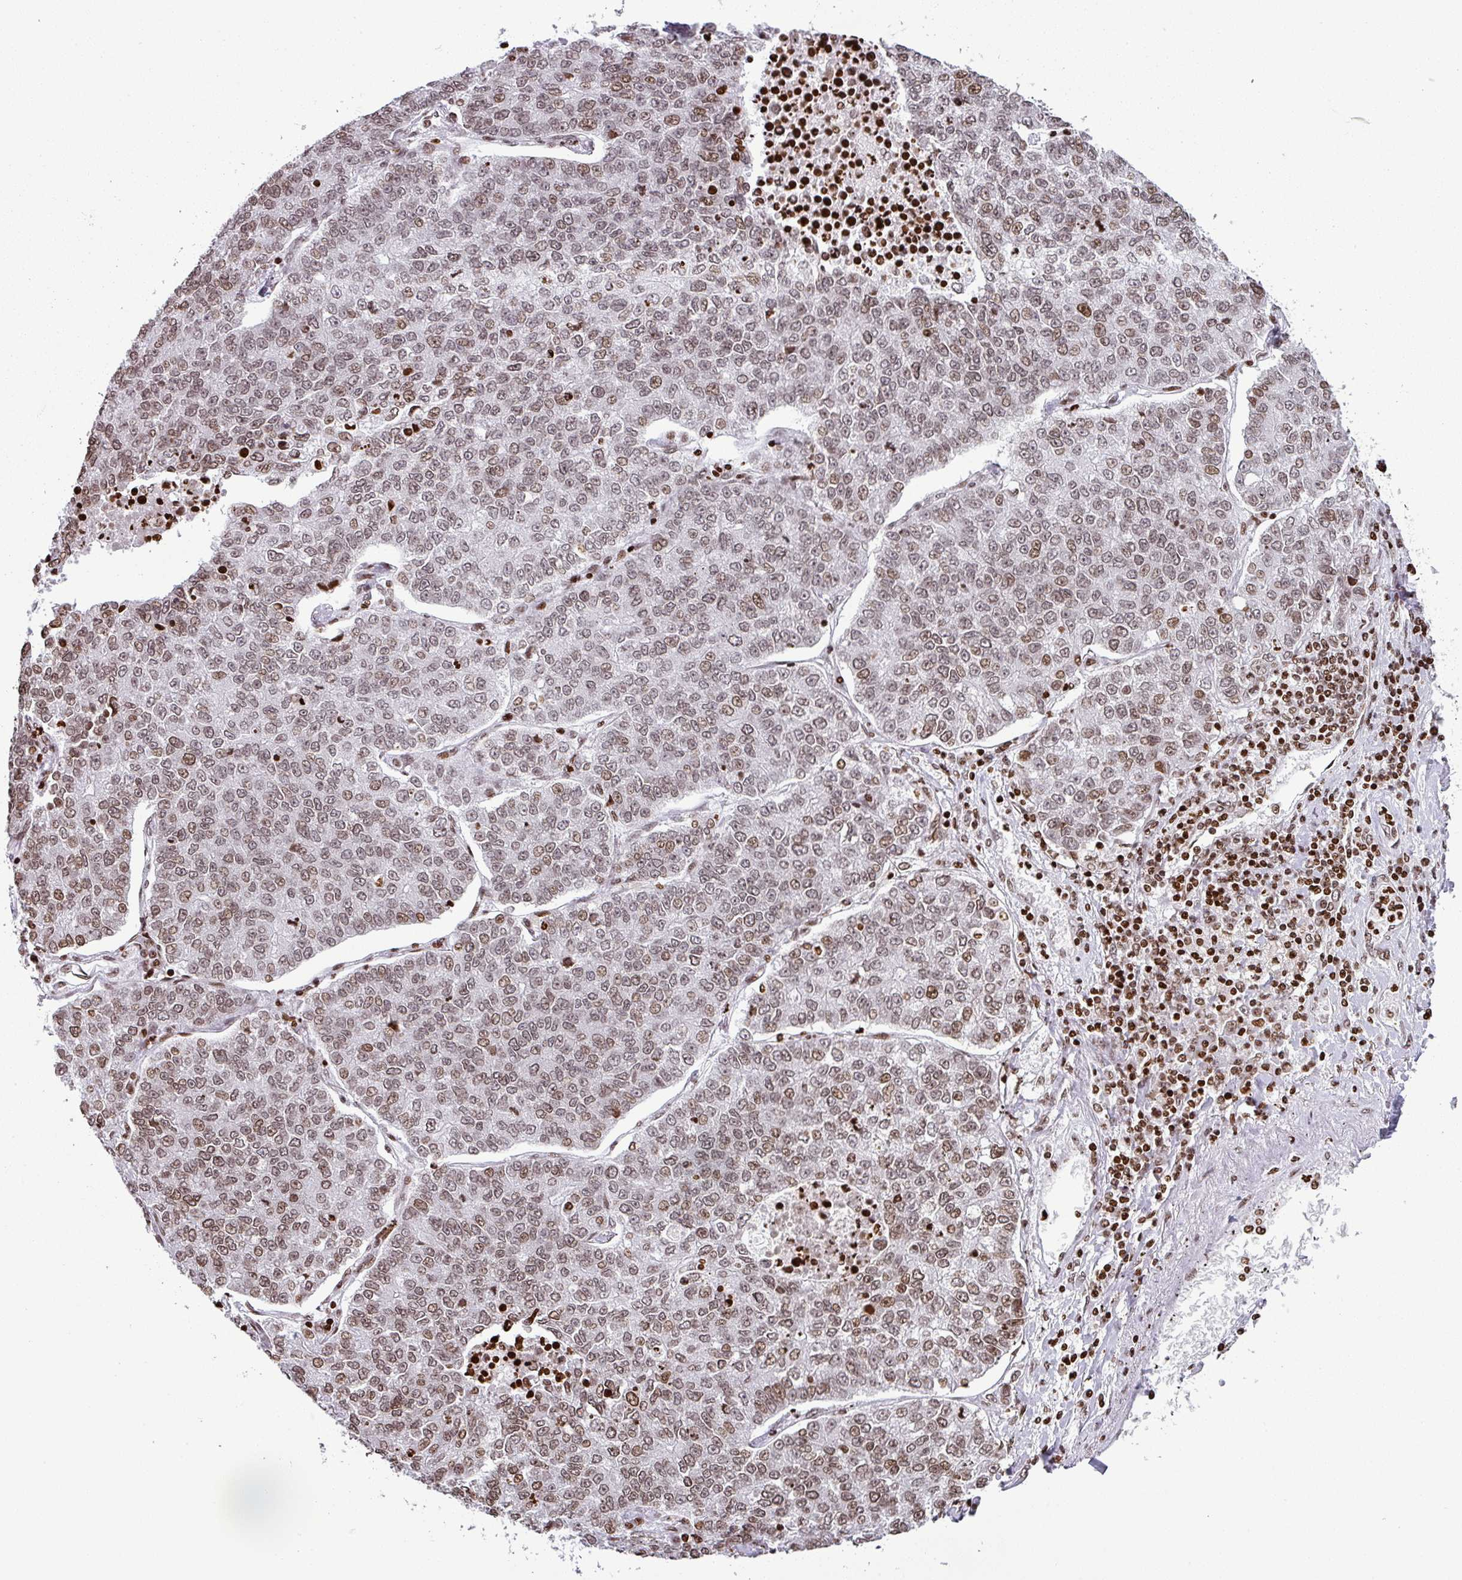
{"staining": {"intensity": "weak", "quantity": ">75%", "location": "nuclear"}, "tissue": "lung cancer", "cell_type": "Tumor cells", "image_type": "cancer", "snomed": [{"axis": "morphology", "description": "Adenocarcinoma, NOS"}, {"axis": "topography", "description": "Lung"}], "caption": "Approximately >75% of tumor cells in human lung cancer display weak nuclear protein staining as visualized by brown immunohistochemical staining.", "gene": "RASL11A", "patient": {"sex": "male", "age": 49}}